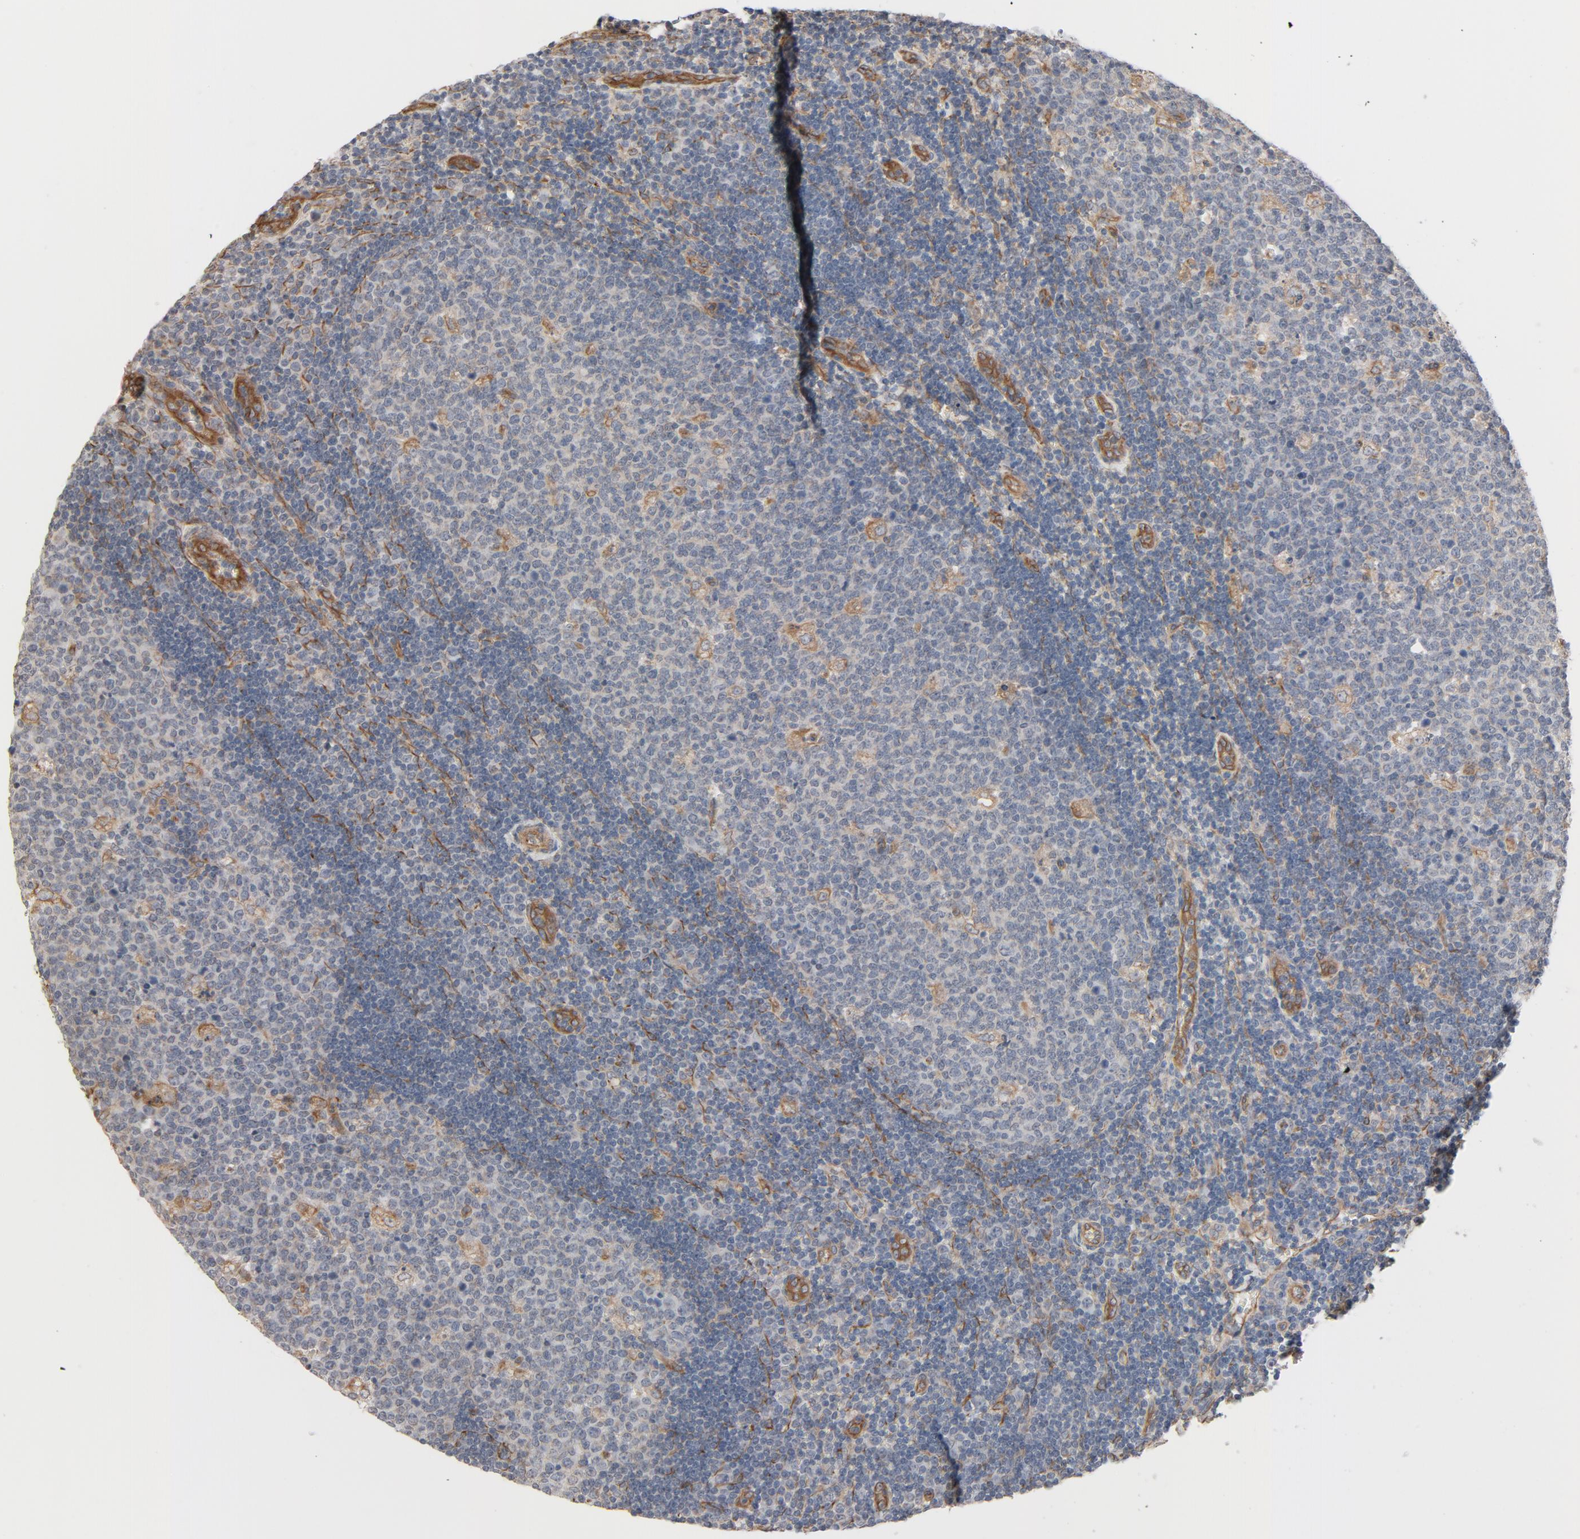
{"staining": {"intensity": "negative", "quantity": "none", "location": "none"}, "tissue": "lymph node", "cell_type": "Germinal center cells", "image_type": "normal", "snomed": [{"axis": "morphology", "description": "Normal tissue, NOS"}, {"axis": "topography", "description": "Lymph node"}, {"axis": "topography", "description": "Salivary gland"}], "caption": "DAB immunohistochemical staining of normal human lymph node exhibits no significant positivity in germinal center cells. (Brightfield microscopy of DAB IHC at high magnification).", "gene": "TRIOBP", "patient": {"sex": "male", "age": 8}}